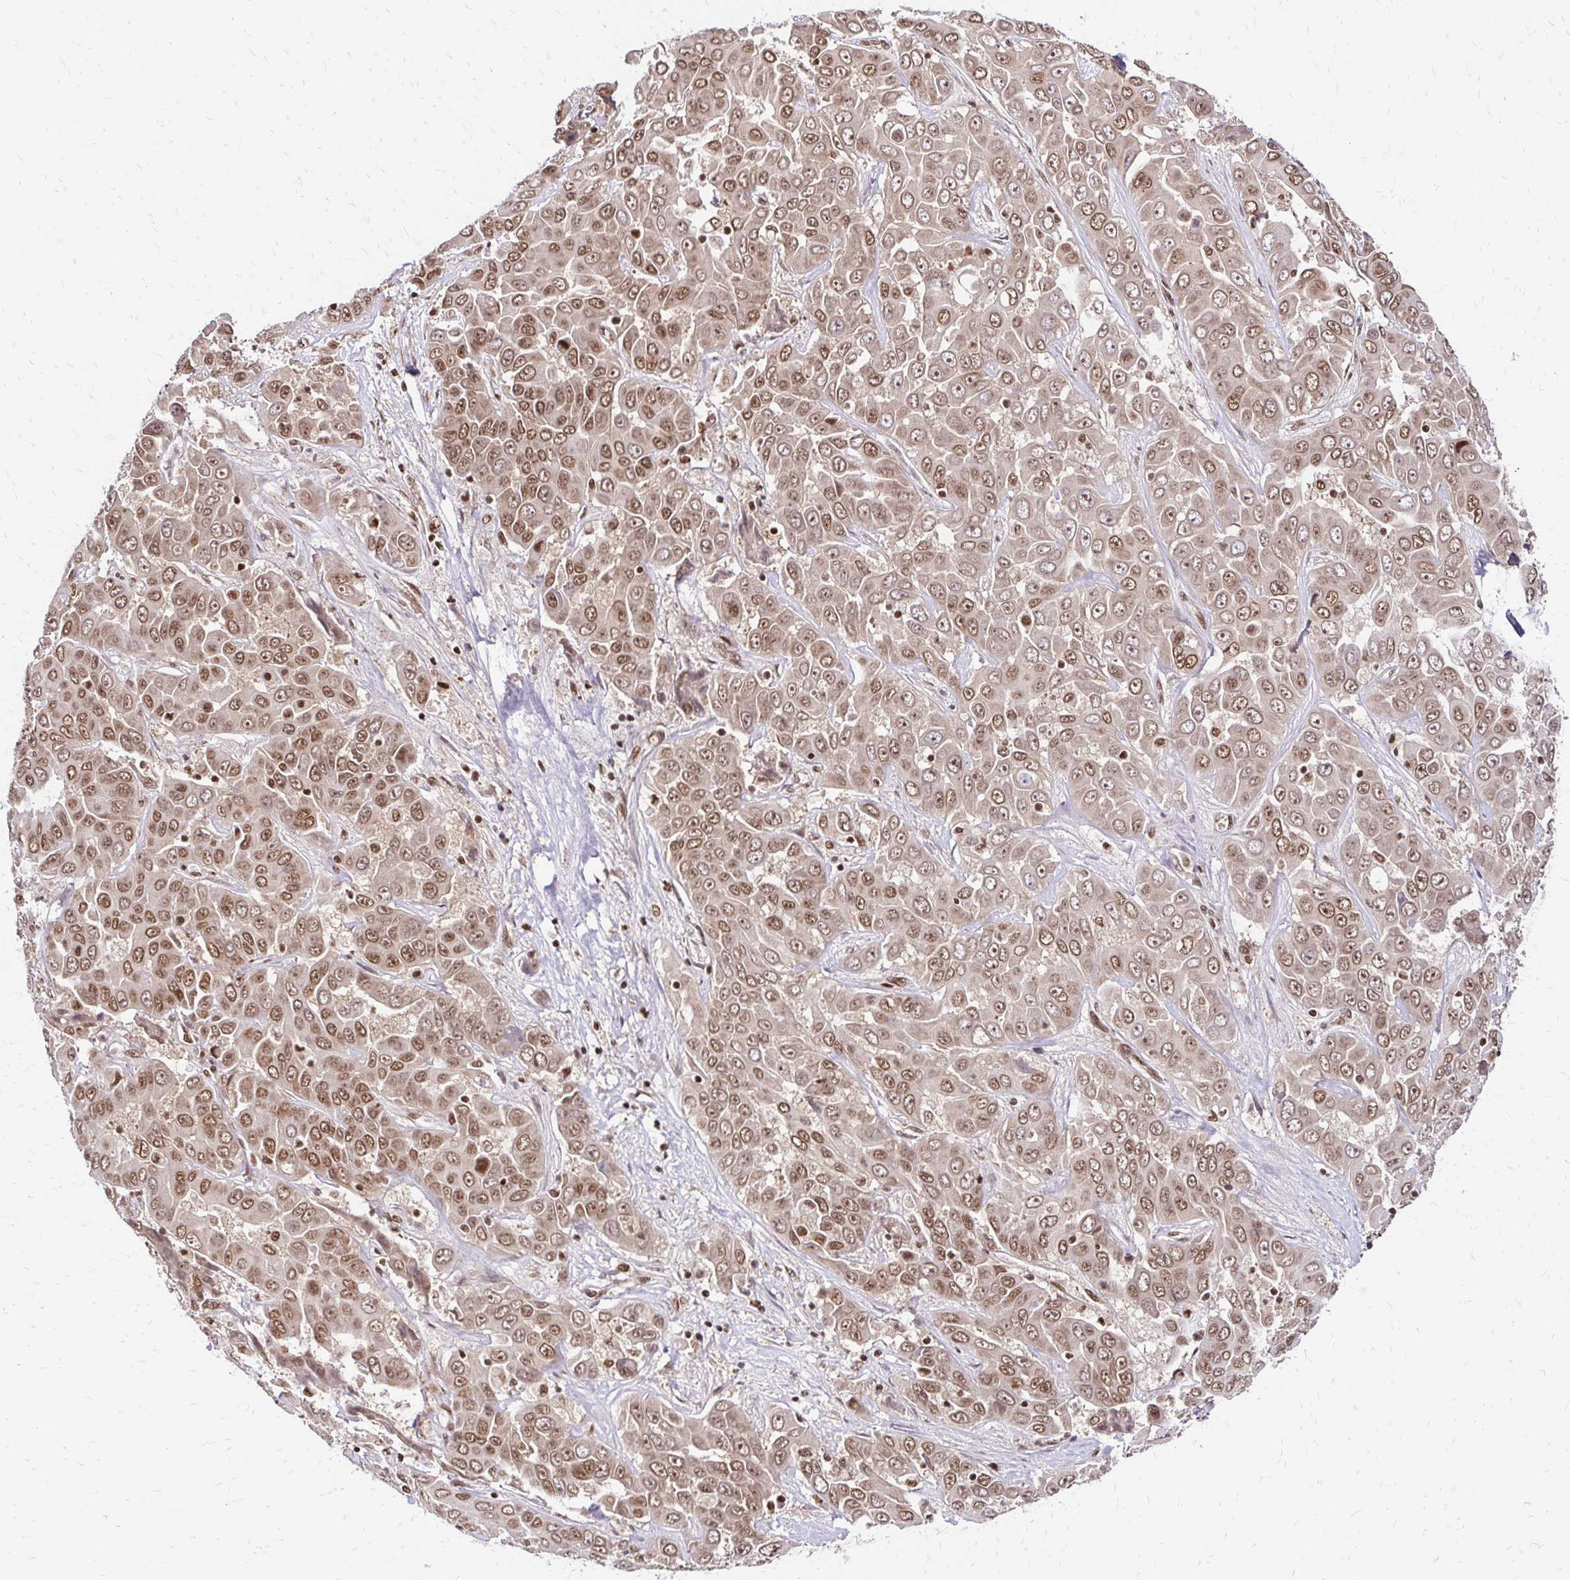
{"staining": {"intensity": "moderate", "quantity": ">75%", "location": "nuclear"}, "tissue": "liver cancer", "cell_type": "Tumor cells", "image_type": "cancer", "snomed": [{"axis": "morphology", "description": "Cholangiocarcinoma"}, {"axis": "topography", "description": "Liver"}], "caption": "A micrograph of human liver cancer stained for a protein shows moderate nuclear brown staining in tumor cells. Using DAB (brown) and hematoxylin (blue) stains, captured at high magnification using brightfield microscopy.", "gene": "GLYR1", "patient": {"sex": "female", "age": 52}}